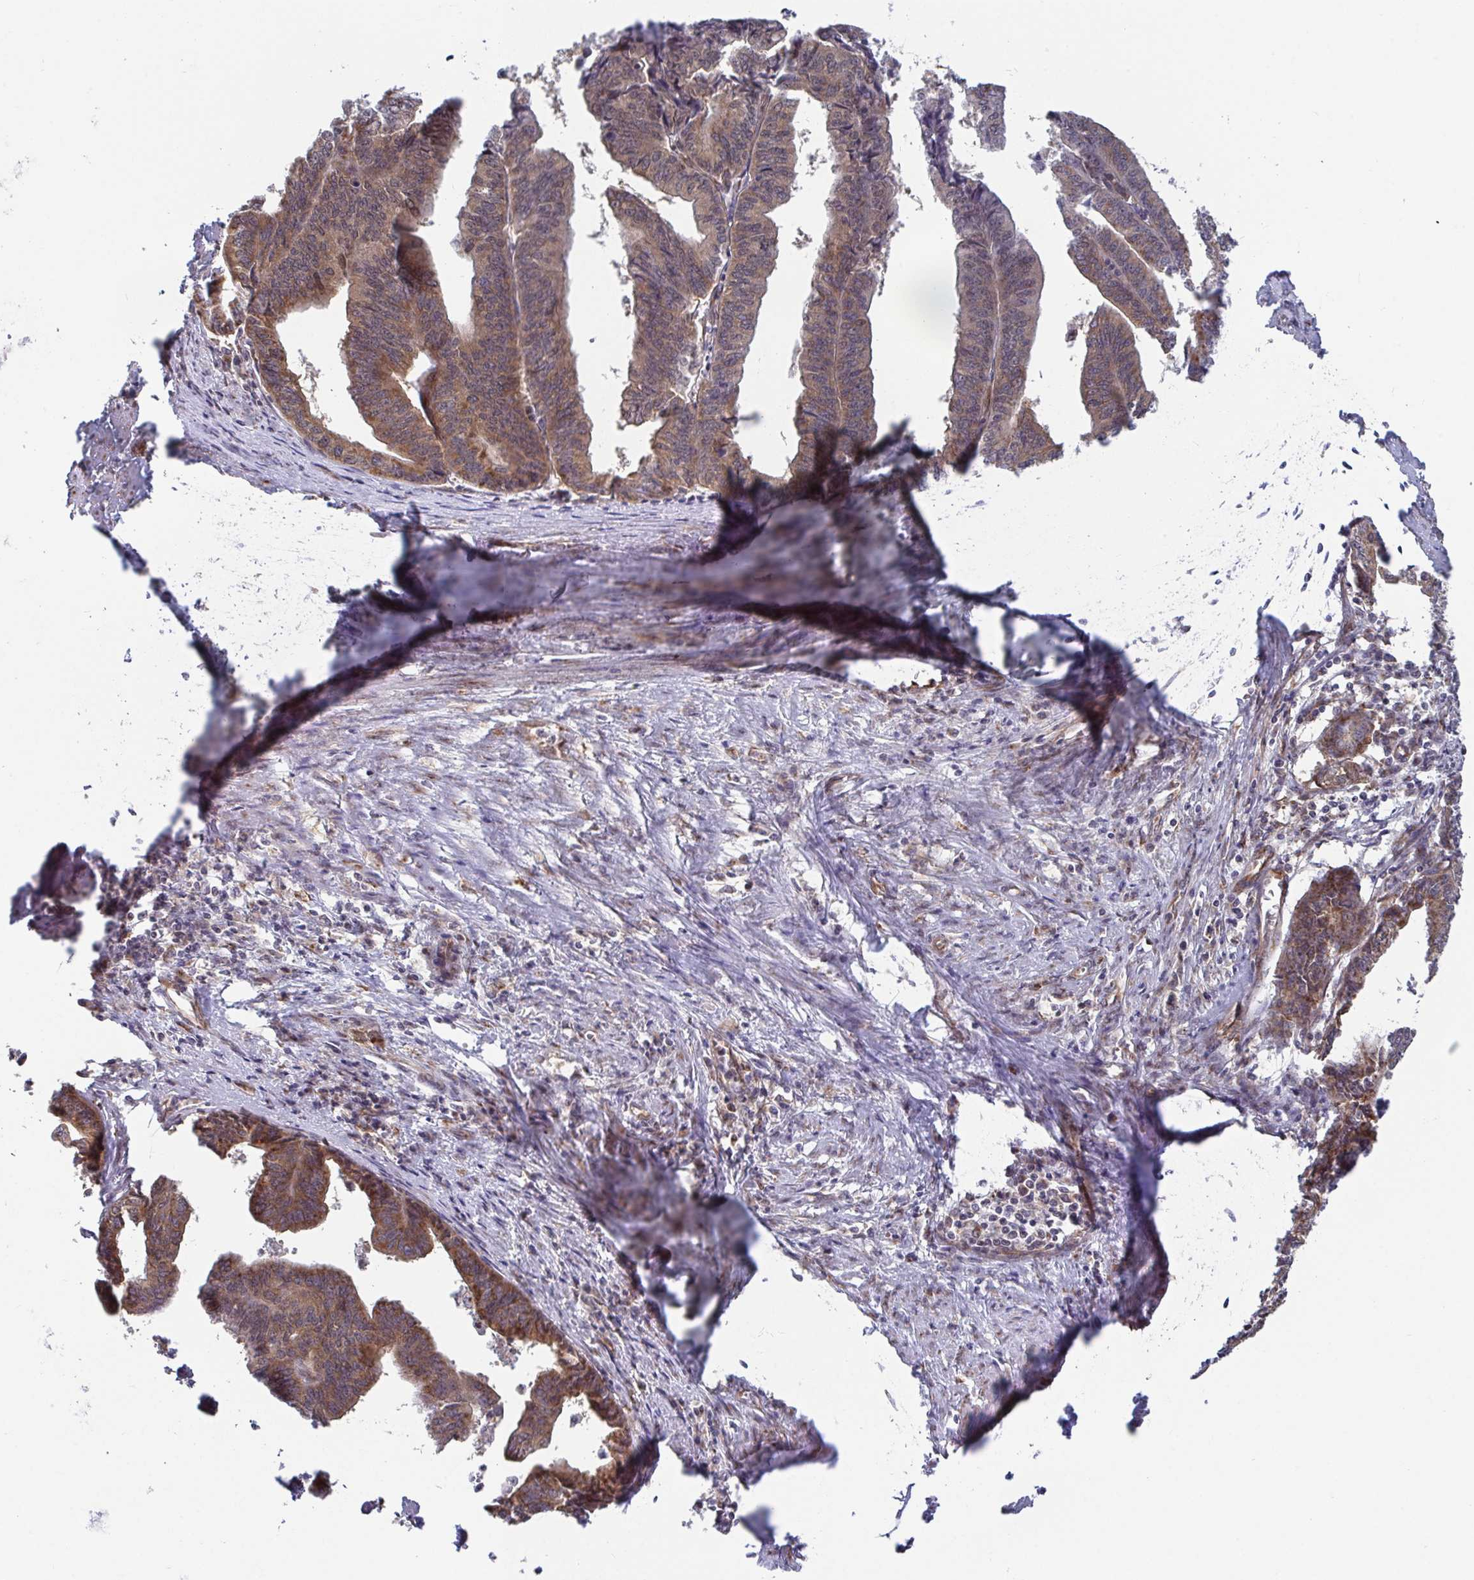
{"staining": {"intensity": "moderate", "quantity": ">75%", "location": "cytoplasmic/membranous"}, "tissue": "endometrial cancer", "cell_type": "Tumor cells", "image_type": "cancer", "snomed": [{"axis": "morphology", "description": "Adenocarcinoma, NOS"}, {"axis": "topography", "description": "Endometrium"}], "caption": "Human endometrial cancer (adenocarcinoma) stained for a protein (brown) demonstrates moderate cytoplasmic/membranous positive positivity in about >75% of tumor cells.", "gene": "ATP5MJ", "patient": {"sex": "female", "age": 65}}